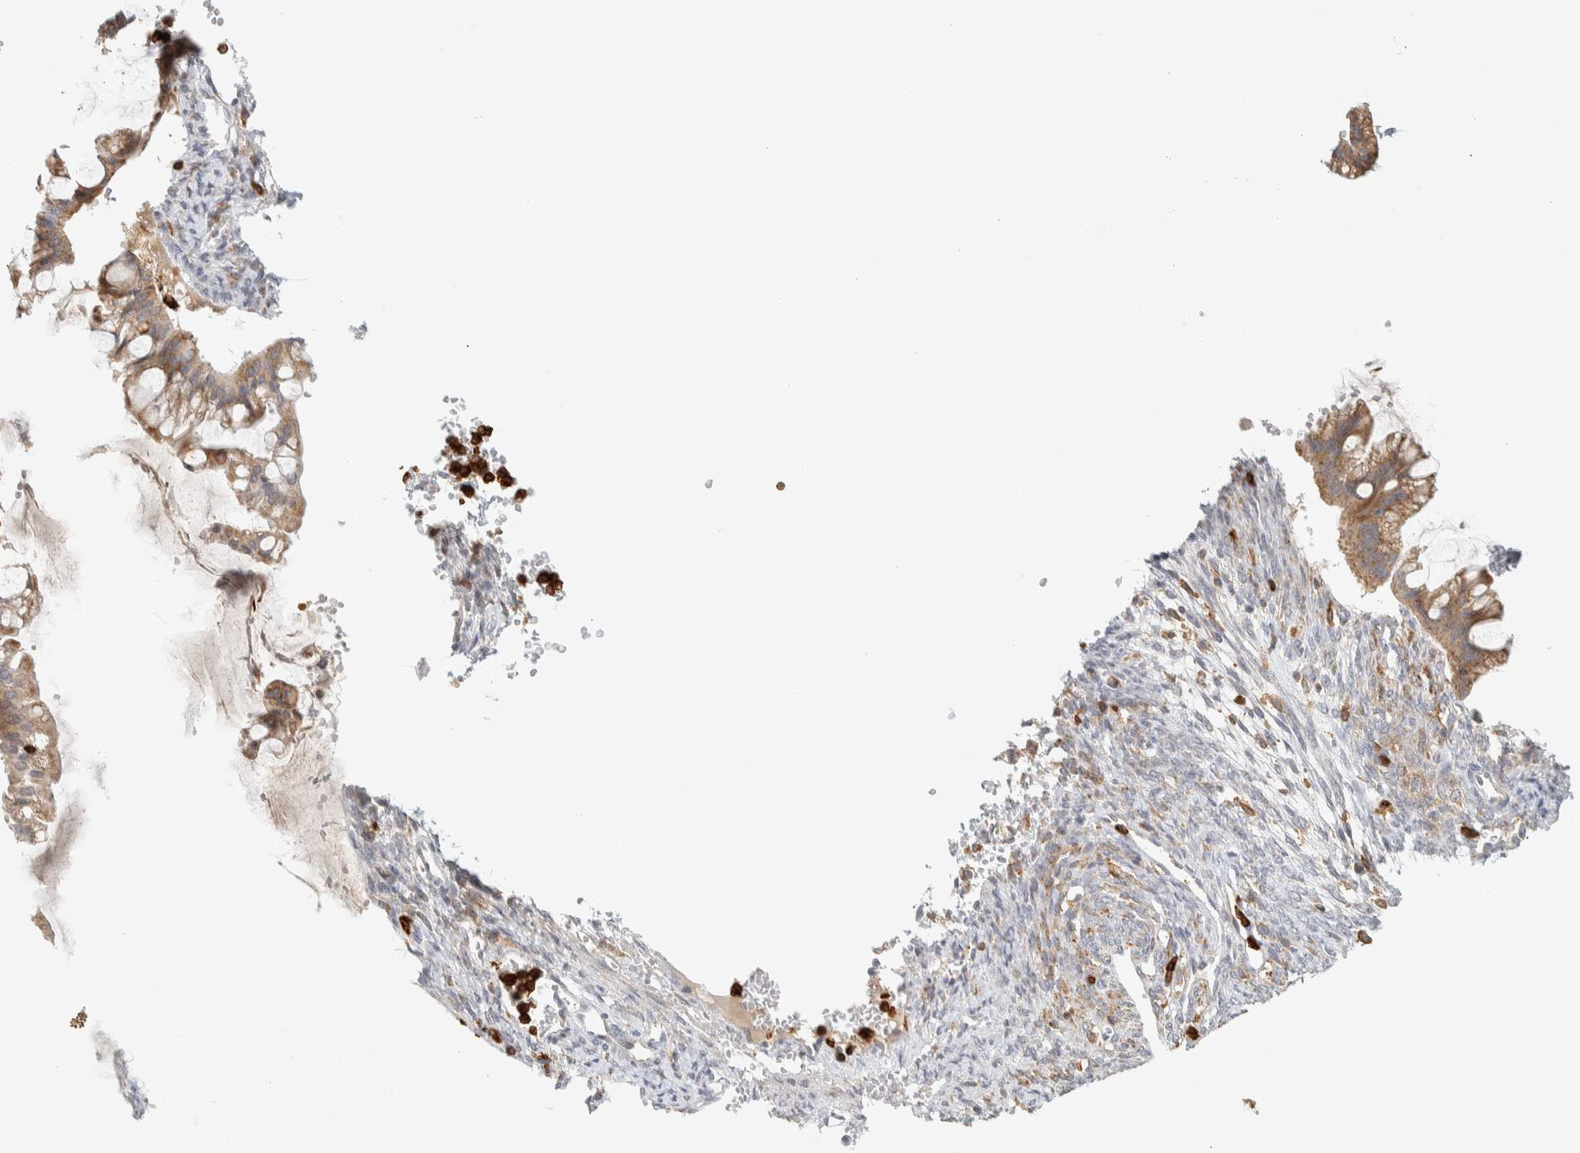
{"staining": {"intensity": "moderate", "quantity": ">75%", "location": "cytoplasmic/membranous"}, "tissue": "ovarian cancer", "cell_type": "Tumor cells", "image_type": "cancer", "snomed": [{"axis": "morphology", "description": "Cystadenocarcinoma, mucinous, NOS"}, {"axis": "topography", "description": "Ovary"}], "caption": "A micrograph of ovarian cancer stained for a protein exhibits moderate cytoplasmic/membranous brown staining in tumor cells. (DAB (3,3'-diaminobenzidine) IHC with brightfield microscopy, high magnification).", "gene": "RUNDC1", "patient": {"sex": "female", "age": 73}}